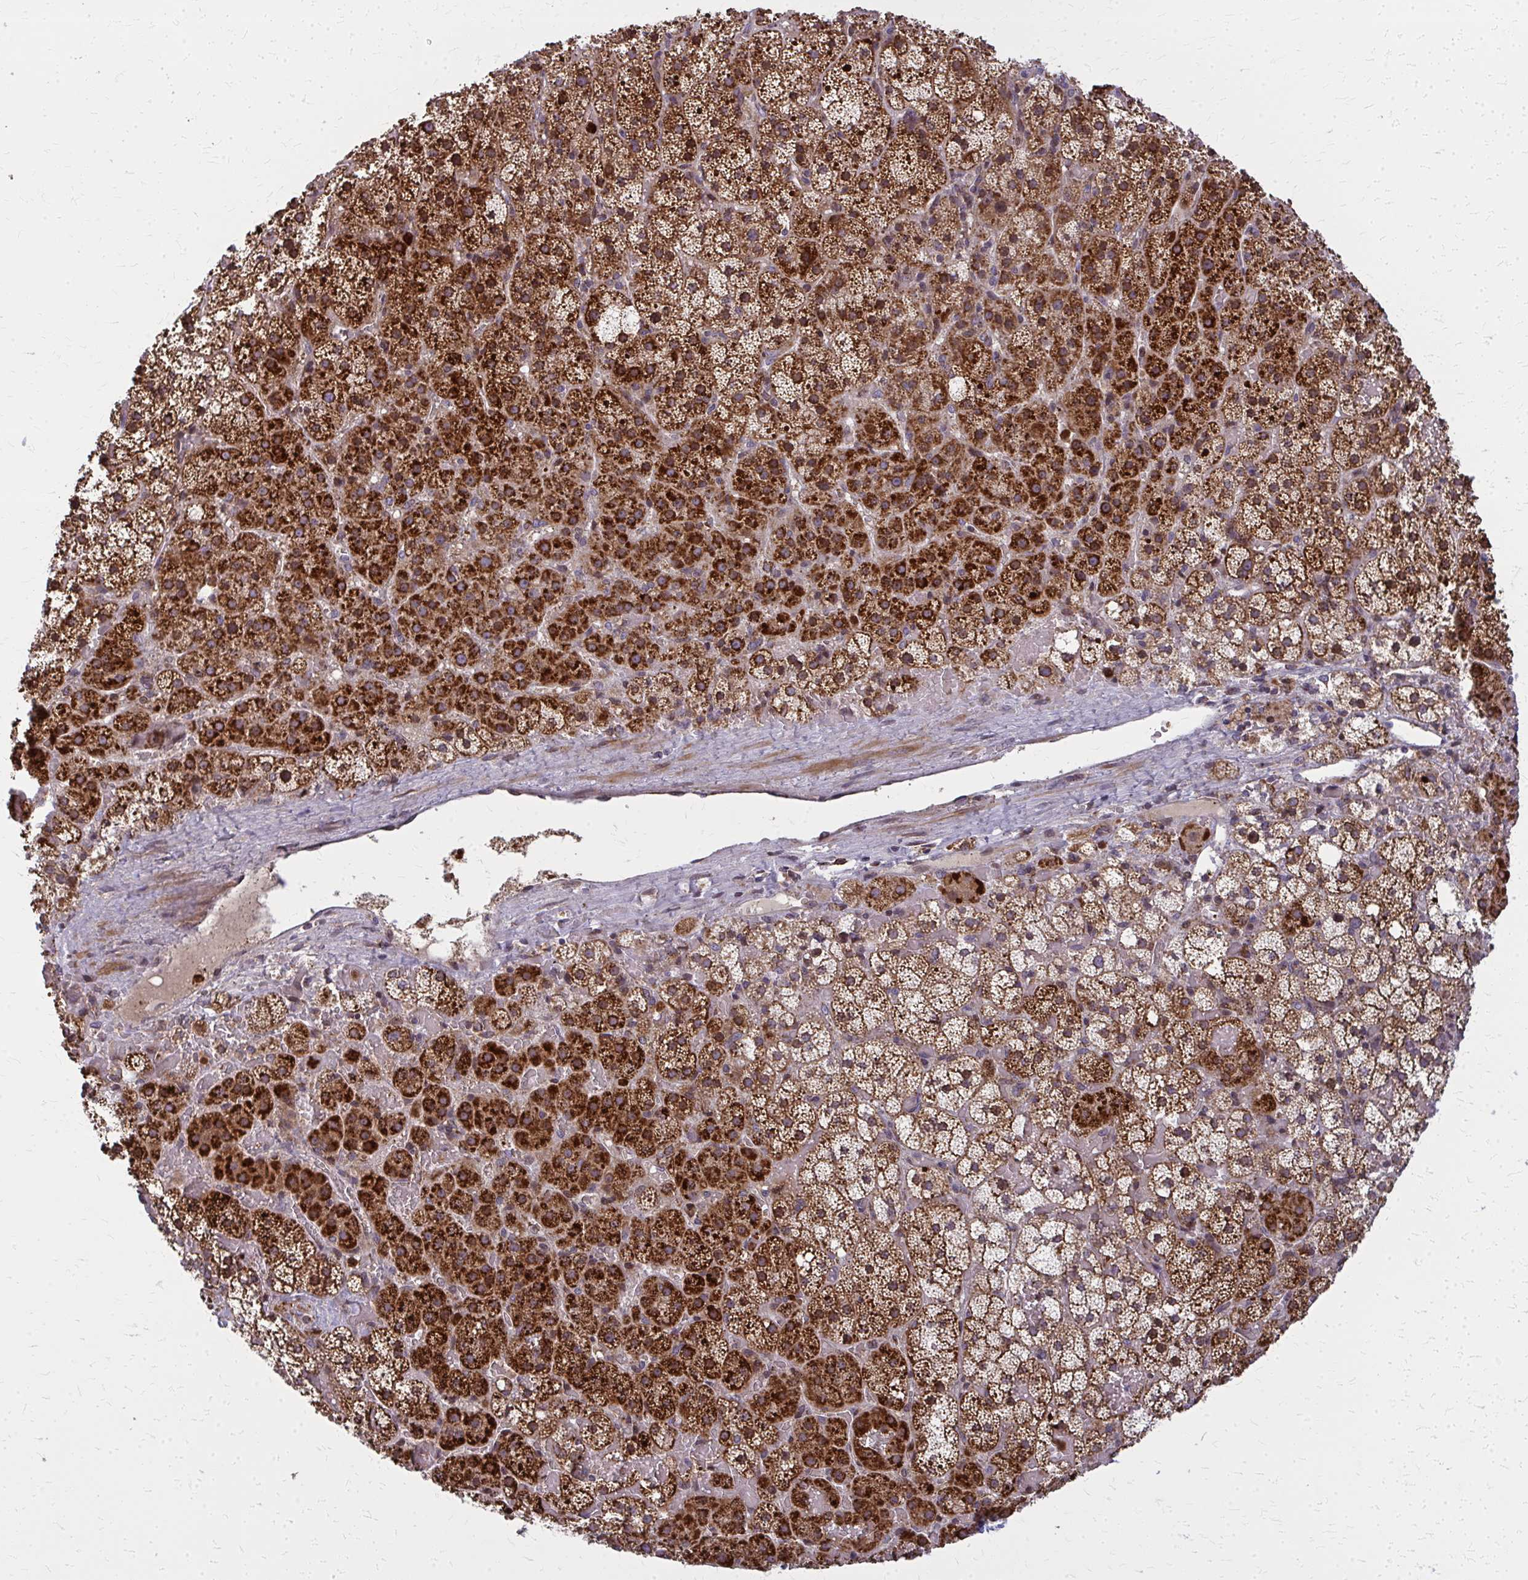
{"staining": {"intensity": "strong", "quantity": ">75%", "location": "cytoplasmic/membranous"}, "tissue": "adrenal gland", "cell_type": "Glandular cells", "image_type": "normal", "snomed": [{"axis": "morphology", "description": "Normal tissue, NOS"}, {"axis": "topography", "description": "Adrenal gland"}], "caption": "Protein analysis of normal adrenal gland demonstrates strong cytoplasmic/membranous staining in about >75% of glandular cells. The staining was performed using DAB to visualize the protein expression in brown, while the nuclei were stained in blue with hematoxylin (Magnification: 20x).", "gene": "MCCC1", "patient": {"sex": "male", "age": 53}}